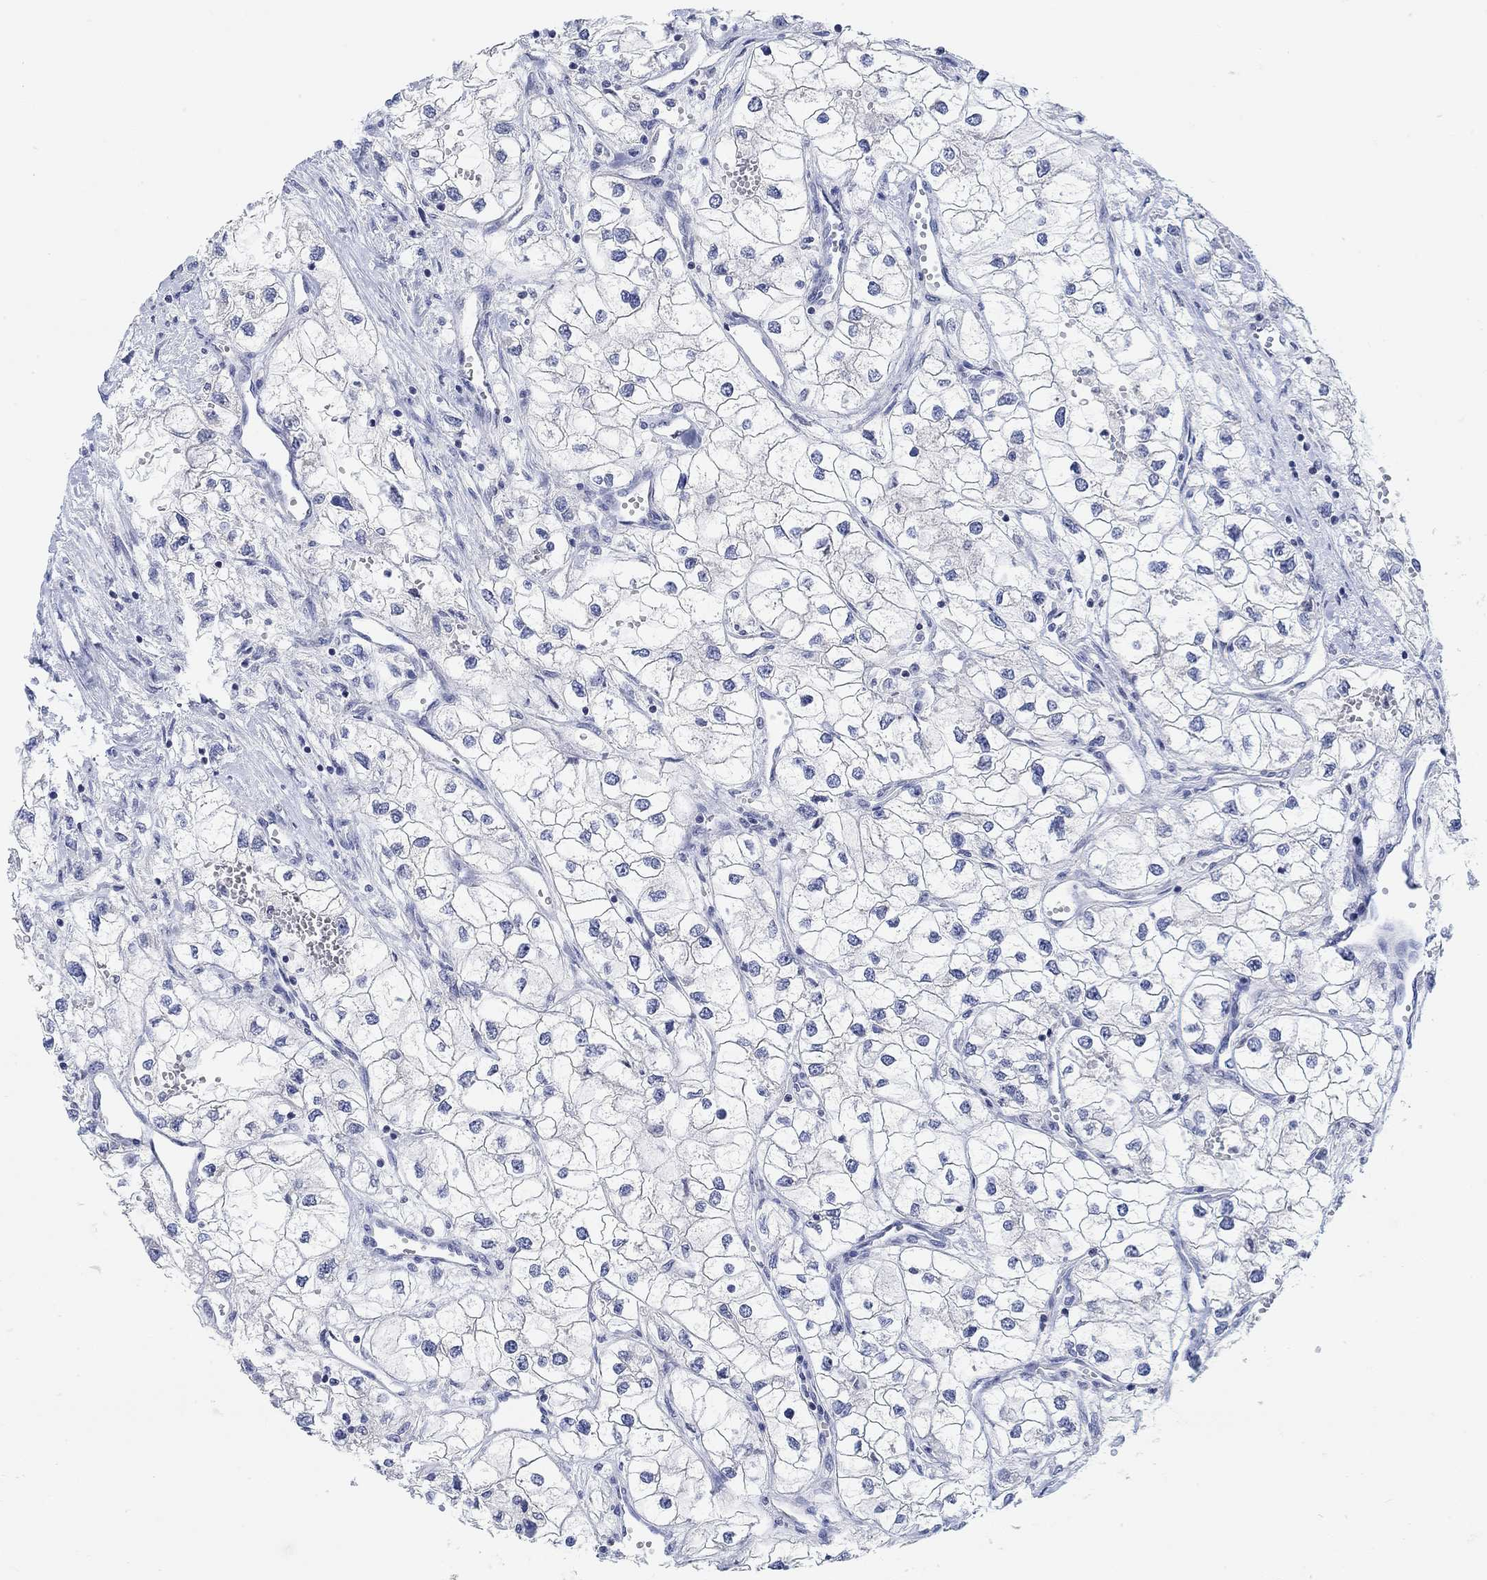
{"staining": {"intensity": "negative", "quantity": "none", "location": "none"}, "tissue": "renal cancer", "cell_type": "Tumor cells", "image_type": "cancer", "snomed": [{"axis": "morphology", "description": "Adenocarcinoma, NOS"}, {"axis": "topography", "description": "Kidney"}], "caption": "Human renal adenocarcinoma stained for a protein using immunohistochemistry (IHC) exhibits no expression in tumor cells.", "gene": "ATP6V1E2", "patient": {"sex": "male", "age": 59}}